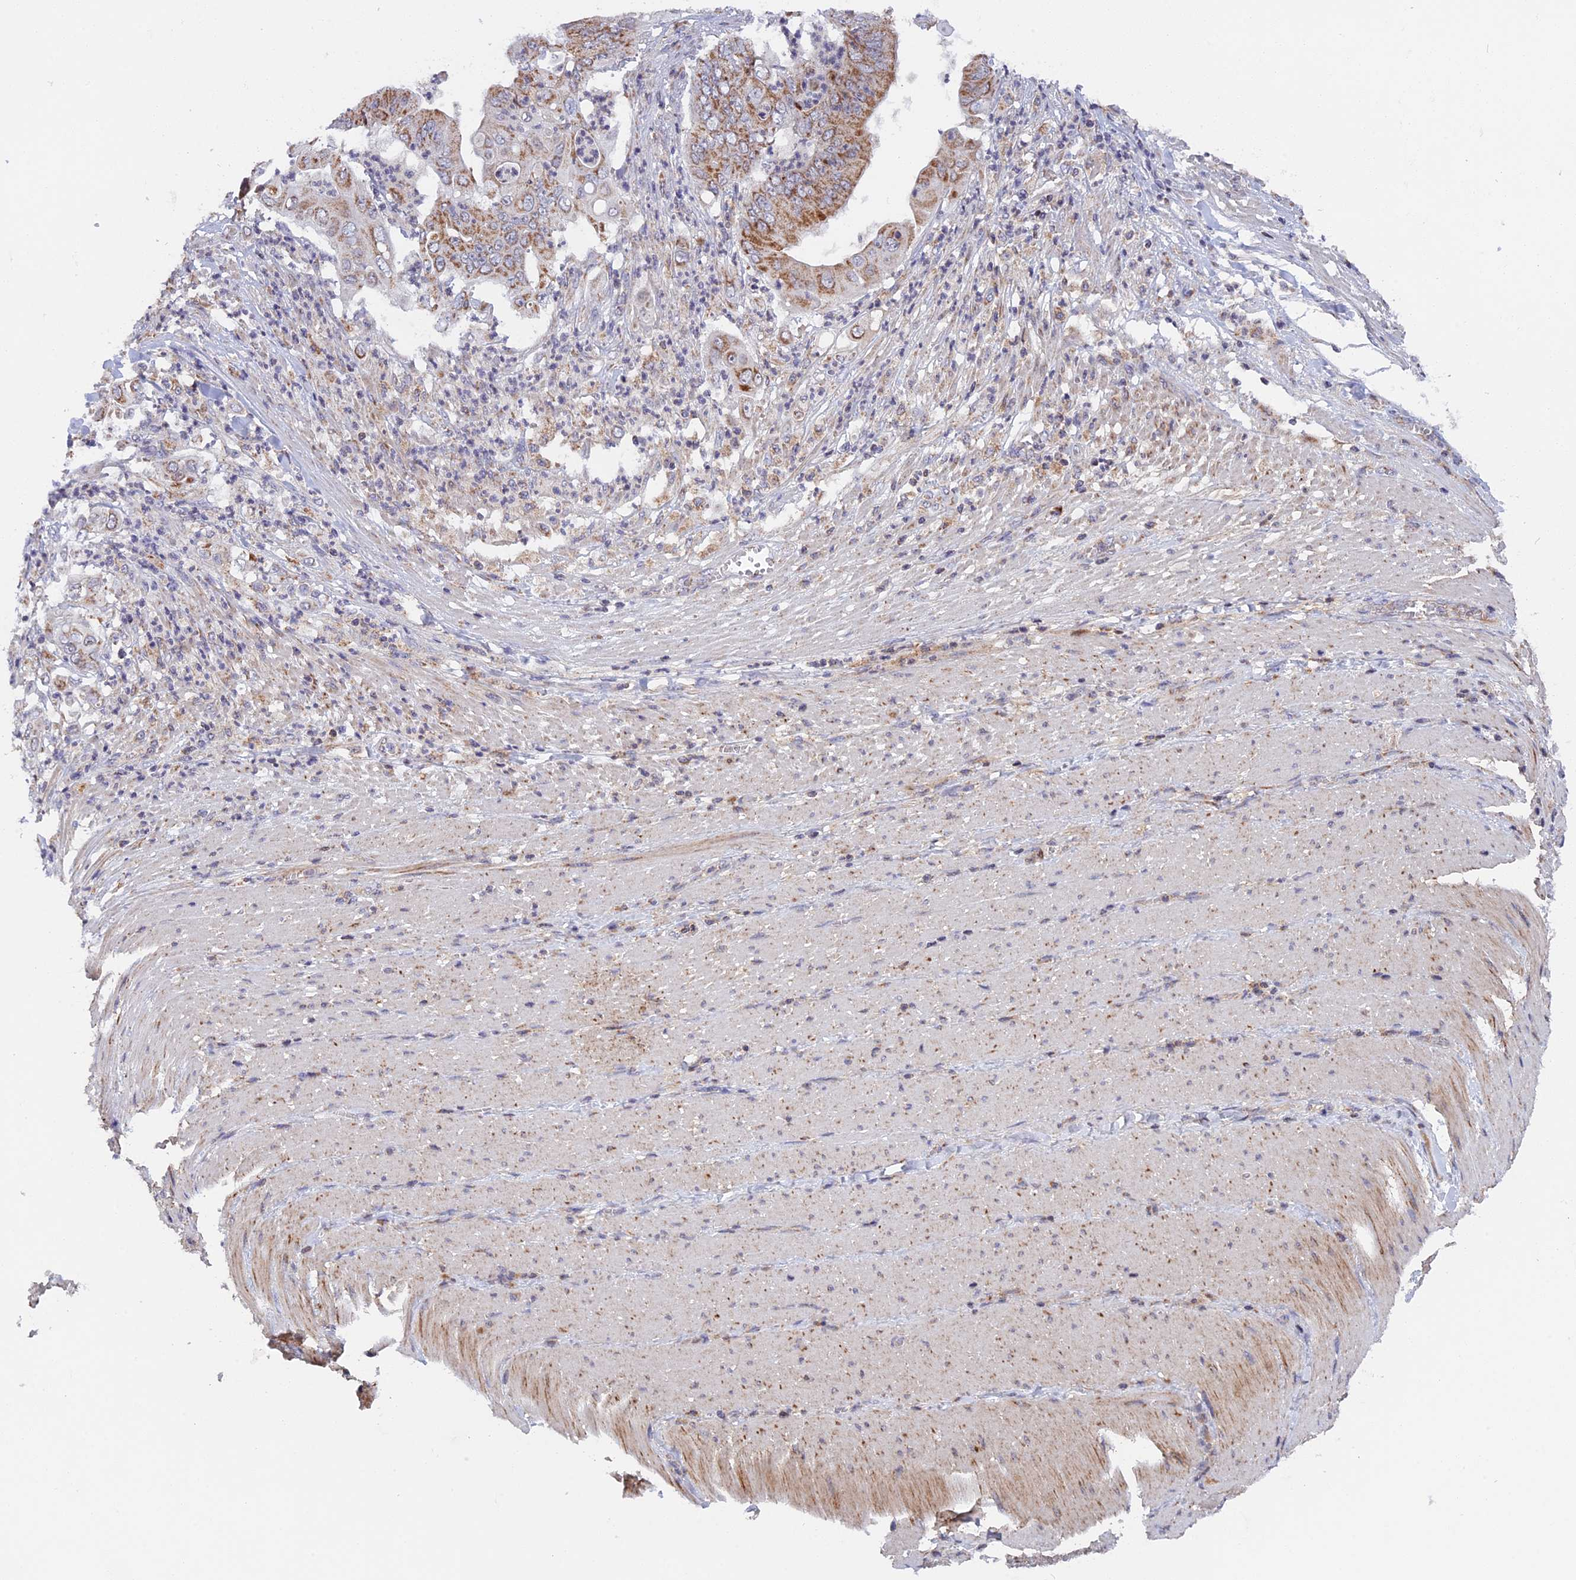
{"staining": {"intensity": "moderate", "quantity": "25%-75%", "location": "cytoplasmic/membranous"}, "tissue": "pancreatic cancer", "cell_type": "Tumor cells", "image_type": "cancer", "snomed": [{"axis": "morphology", "description": "Adenocarcinoma, NOS"}, {"axis": "topography", "description": "Pancreas"}], "caption": "IHC photomicrograph of pancreatic cancer (adenocarcinoma) stained for a protein (brown), which demonstrates medium levels of moderate cytoplasmic/membranous positivity in about 25%-75% of tumor cells.", "gene": "MPV17L", "patient": {"sex": "female", "age": 77}}